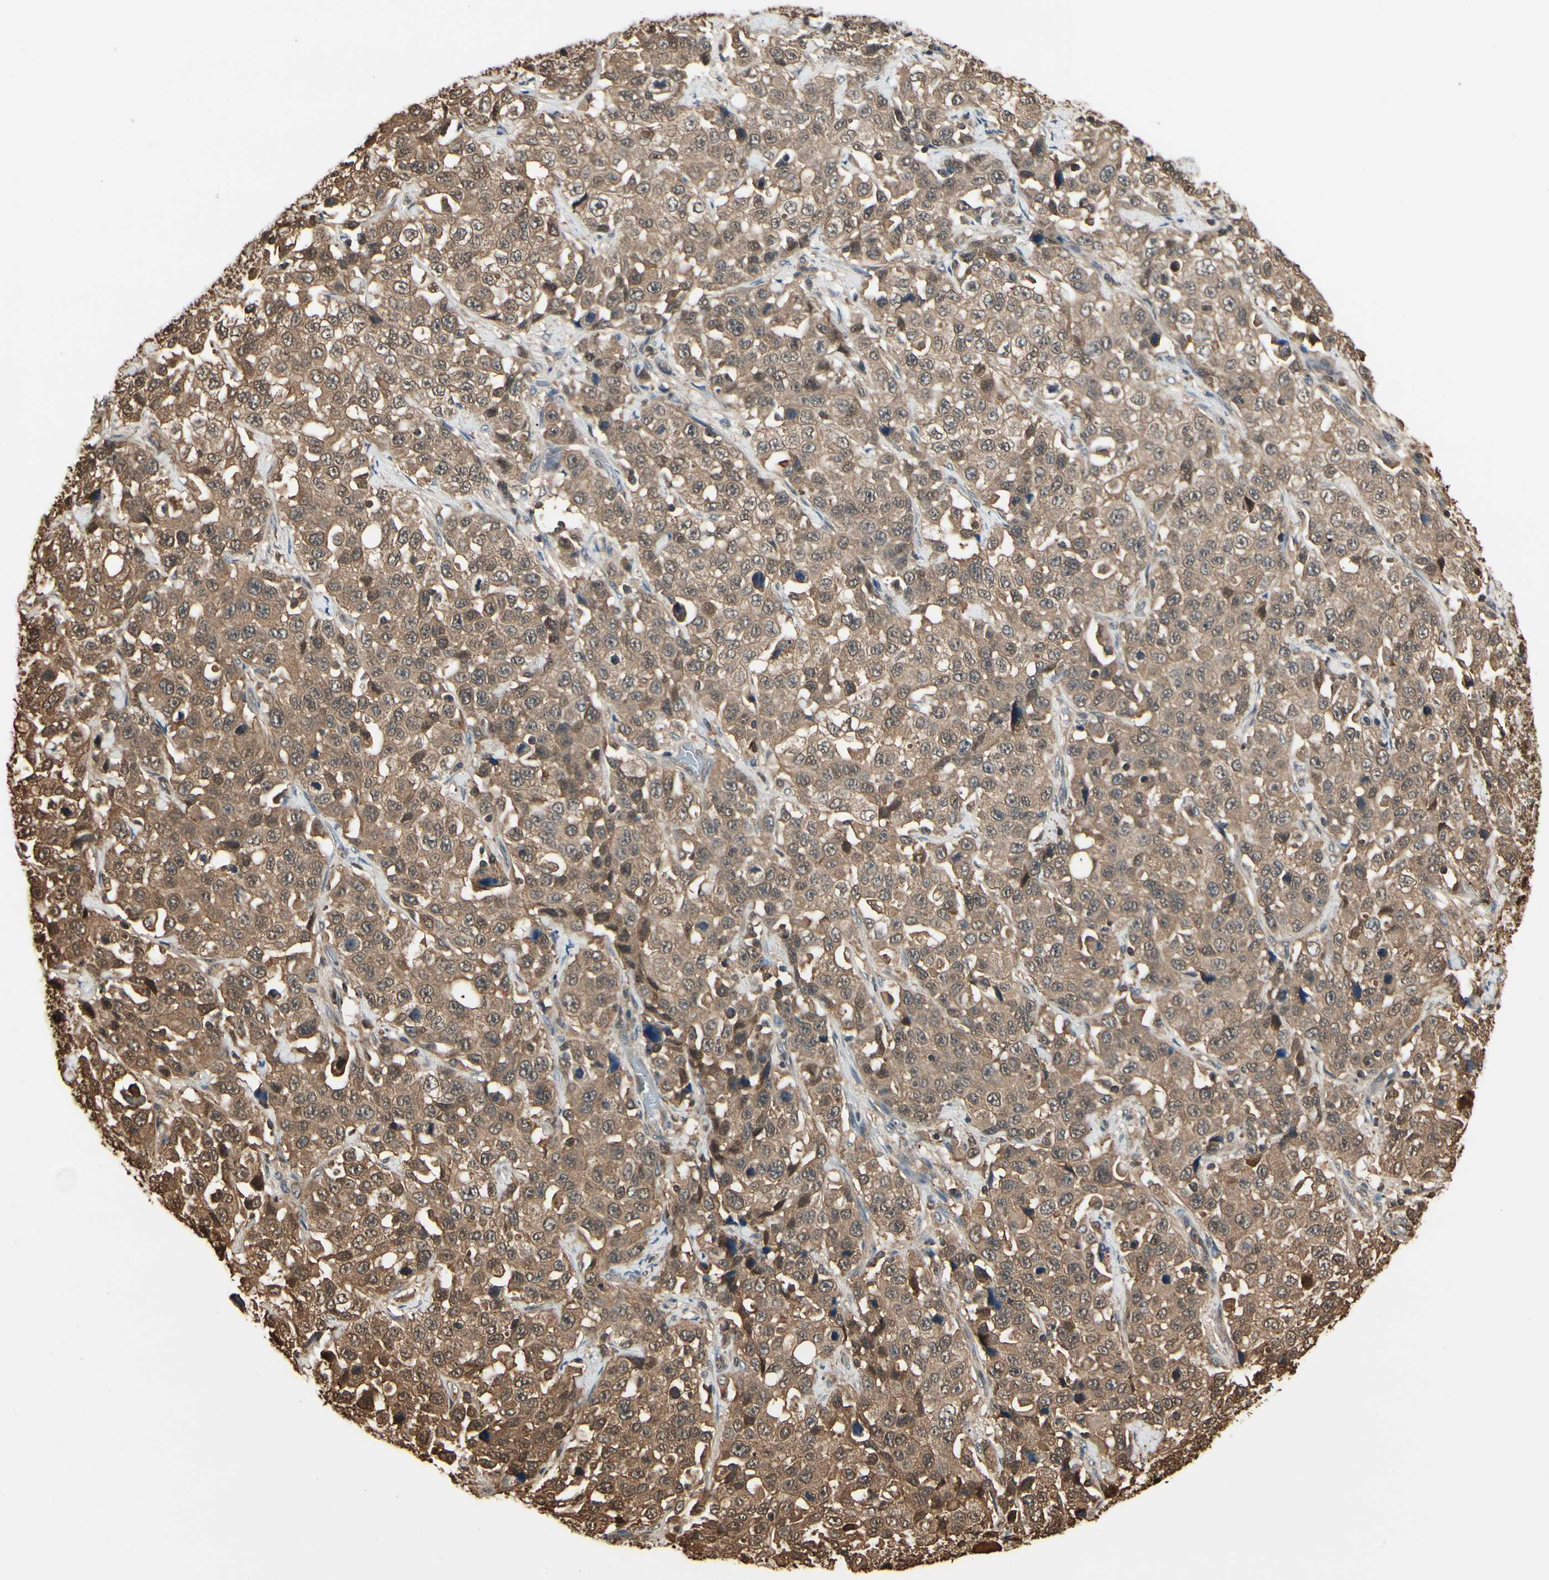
{"staining": {"intensity": "moderate", "quantity": ">75%", "location": "cytoplasmic/membranous"}, "tissue": "stomach cancer", "cell_type": "Tumor cells", "image_type": "cancer", "snomed": [{"axis": "morphology", "description": "Normal tissue, NOS"}, {"axis": "morphology", "description": "Adenocarcinoma, NOS"}, {"axis": "topography", "description": "Stomach"}], "caption": "A micrograph showing moderate cytoplasmic/membranous expression in approximately >75% of tumor cells in stomach adenocarcinoma, as visualized by brown immunohistochemical staining.", "gene": "YWHAE", "patient": {"sex": "male", "age": 48}}